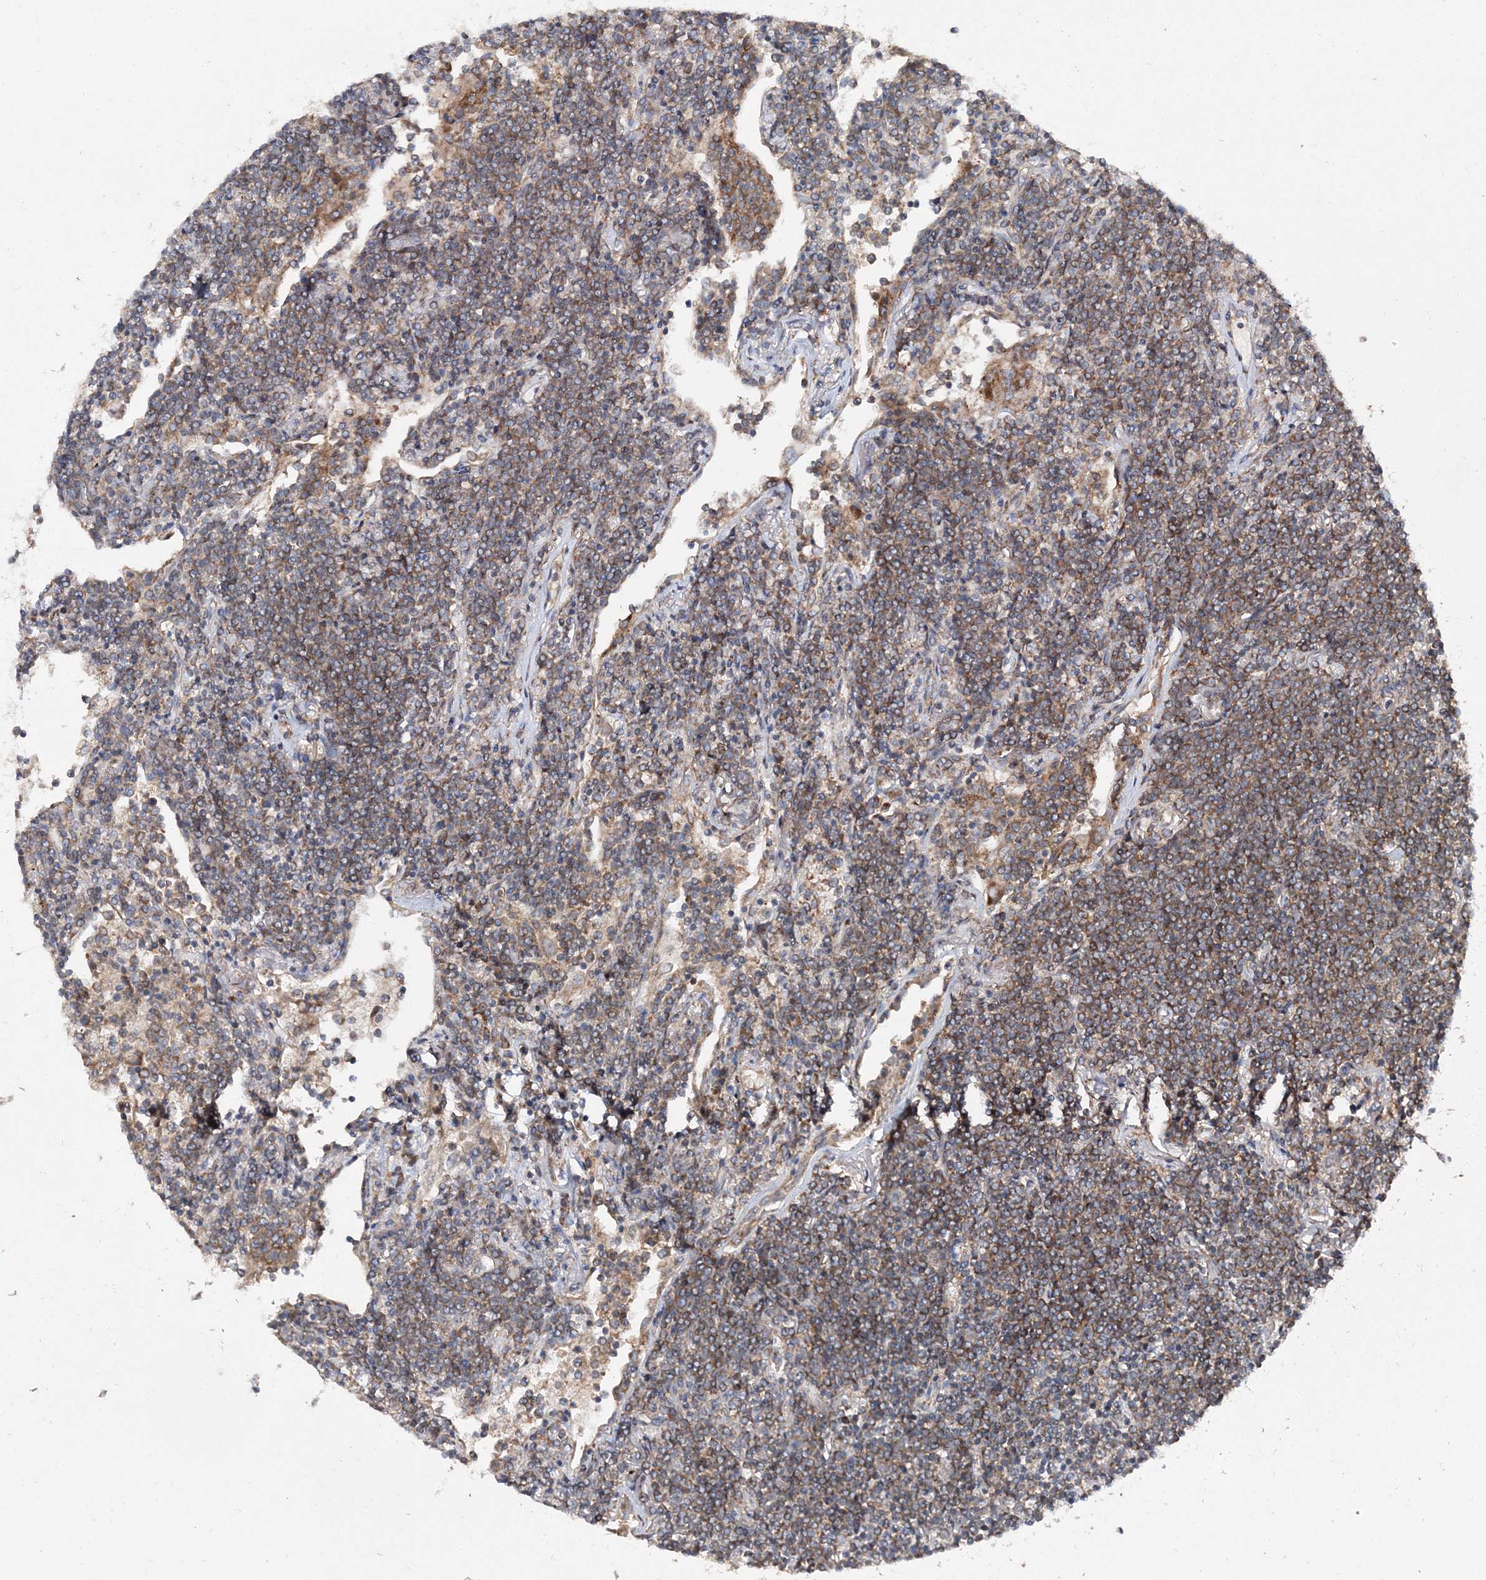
{"staining": {"intensity": "weak", "quantity": "25%-75%", "location": "cytoplasmic/membranous"}, "tissue": "lymphoma", "cell_type": "Tumor cells", "image_type": "cancer", "snomed": [{"axis": "morphology", "description": "Malignant lymphoma, non-Hodgkin's type, Low grade"}, {"axis": "topography", "description": "Lung"}], "caption": "Human low-grade malignant lymphoma, non-Hodgkin's type stained with a brown dye exhibits weak cytoplasmic/membranous positive positivity in approximately 25%-75% of tumor cells.", "gene": "DNAJC13", "patient": {"sex": "female", "age": 71}}